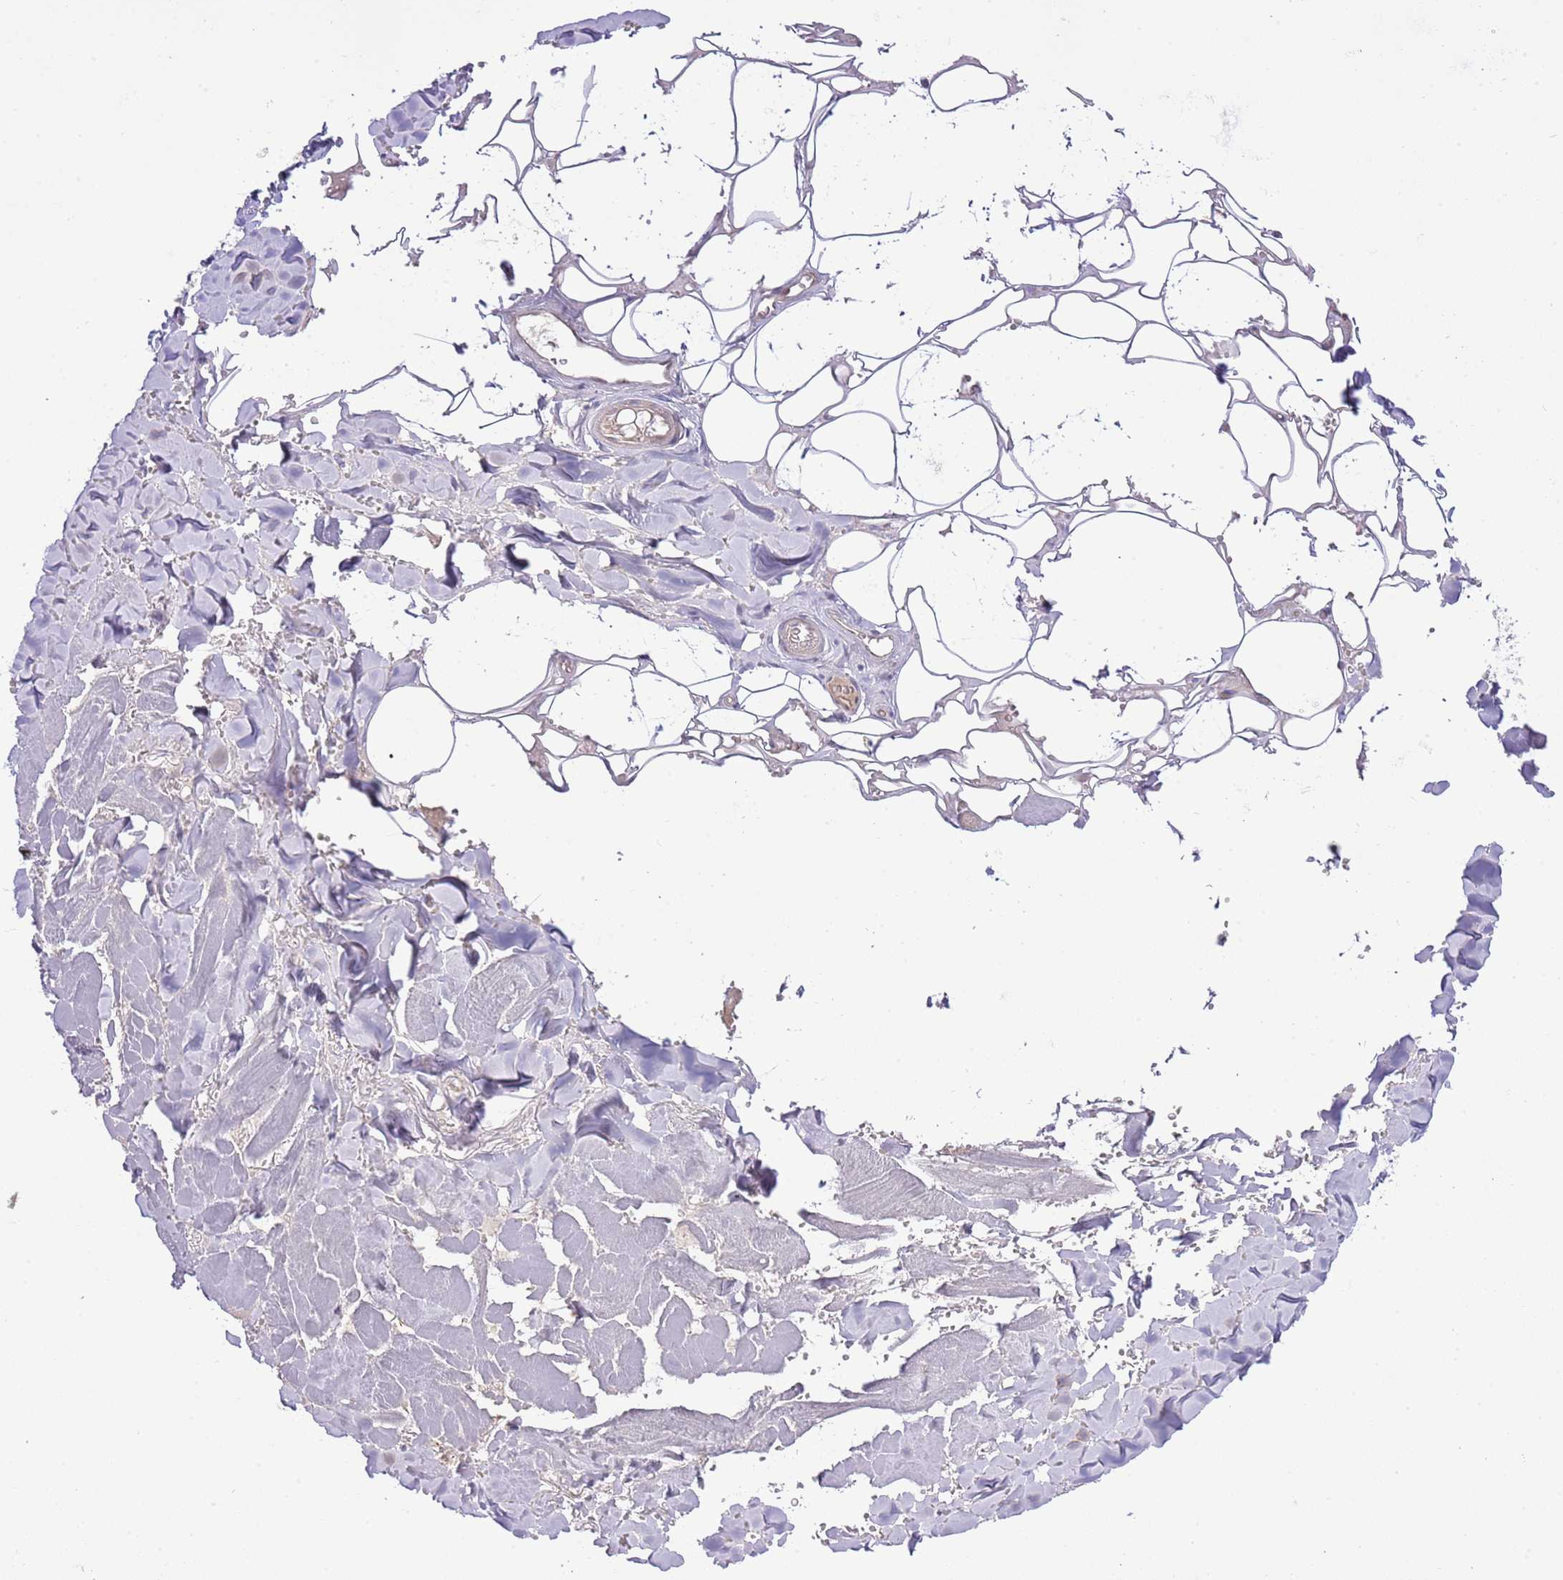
{"staining": {"intensity": "negative", "quantity": "none", "location": "none"}, "tissue": "adipose tissue", "cell_type": "Adipocytes", "image_type": "normal", "snomed": [{"axis": "morphology", "description": "Normal tissue, NOS"}, {"axis": "topography", "description": "Salivary gland"}, {"axis": "topography", "description": "Peripheral nerve tissue"}], "caption": "Benign adipose tissue was stained to show a protein in brown. There is no significant staining in adipocytes. Brightfield microscopy of immunohistochemistry stained with DAB (3,3'-diaminobenzidine) (brown) and hematoxylin (blue), captured at high magnification.", "gene": "CHD1", "patient": {"sex": "male", "age": 38}}